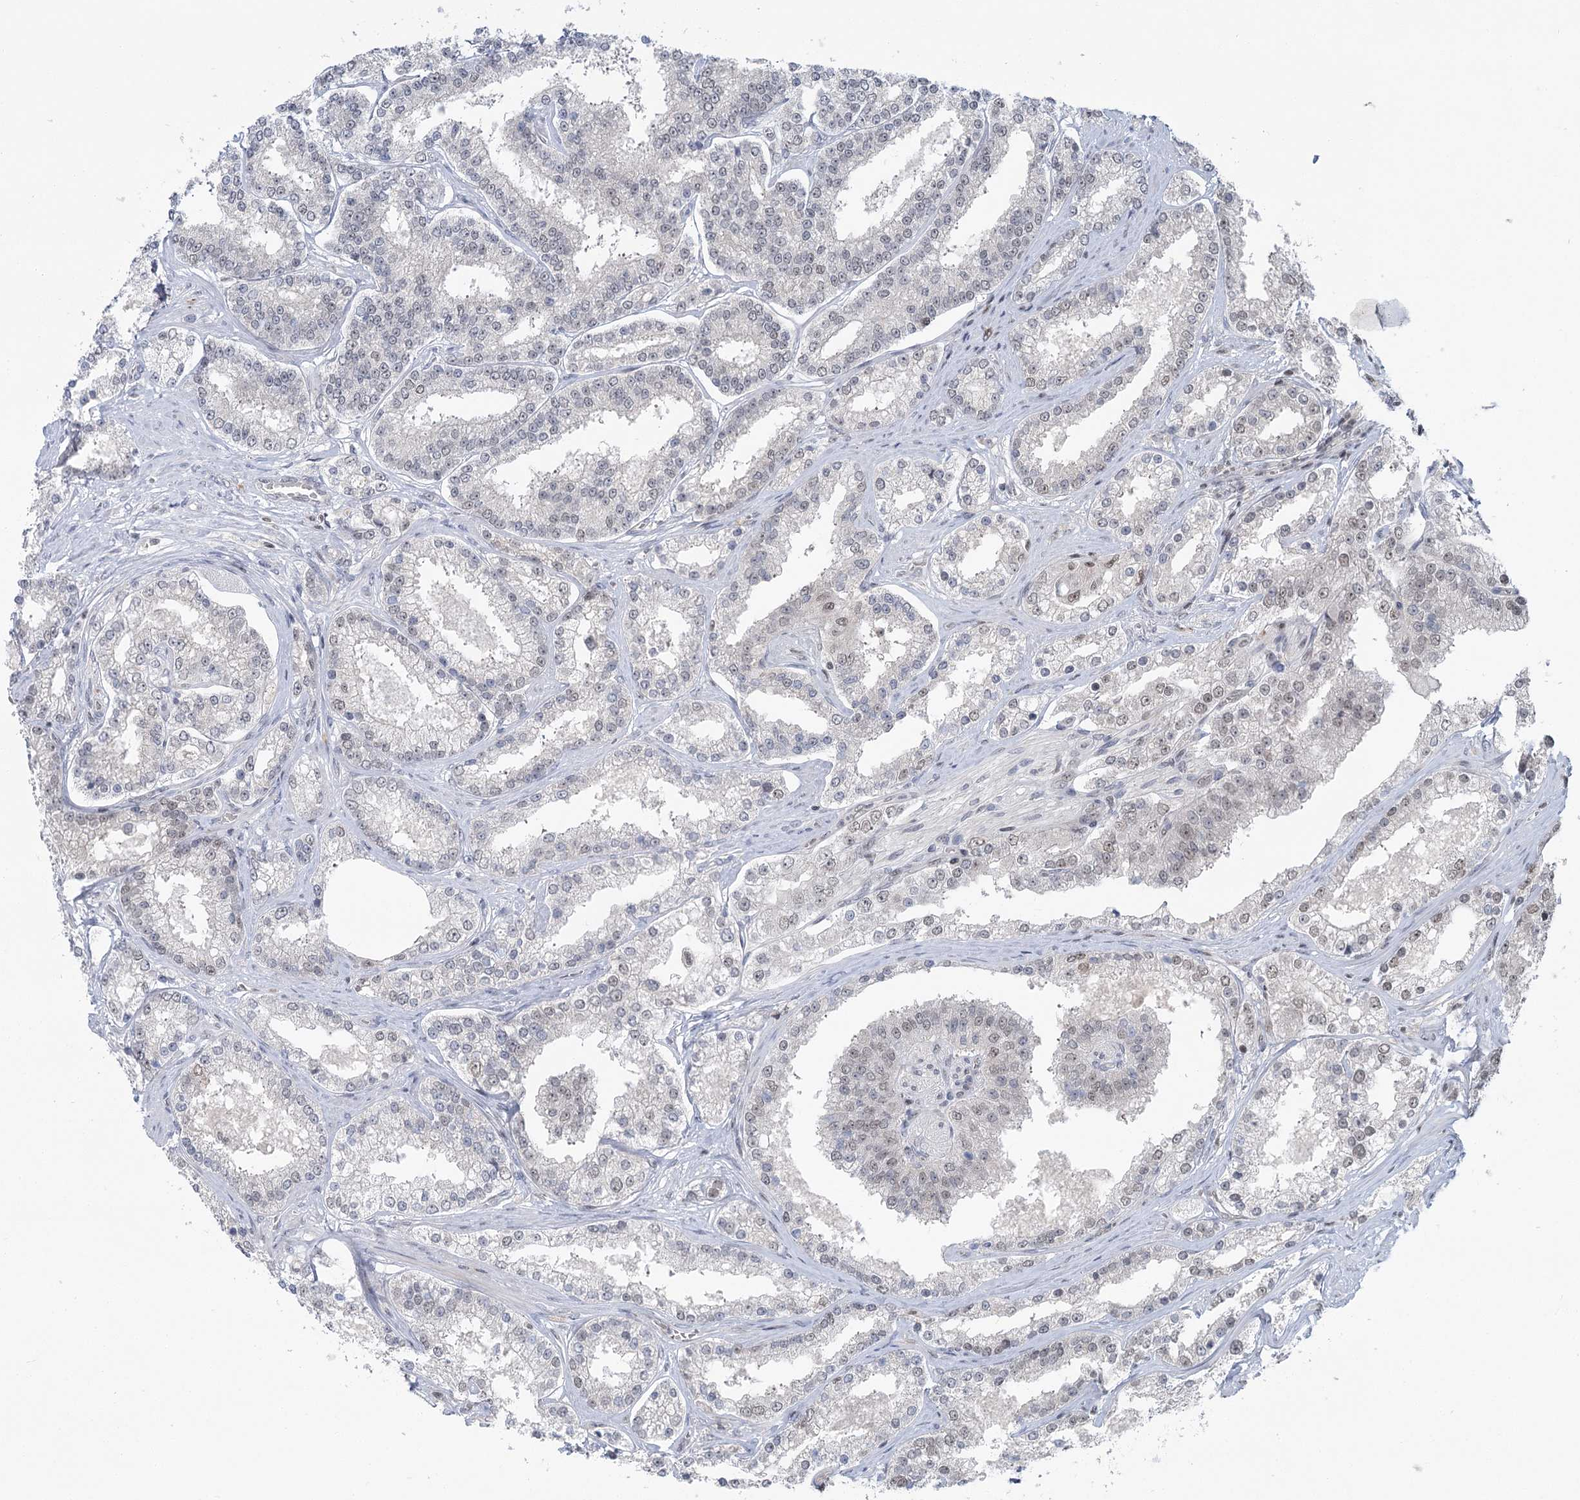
{"staining": {"intensity": "weak", "quantity": "<25%", "location": "nuclear"}, "tissue": "prostate cancer", "cell_type": "Tumor cells", "image_type": "cancer", "snomed": [{"axis": "morphology", "description": "Normal tissue, NOS"}, {"axis": "morphology", "description": "Adenocarcinoma, High grade"}, {"axis": "topography", "description": "Prostate"}], "caption": "The photomicrograph exhibits no significant expression in tumor cells of adenocarcinoma (high-grade) (prostate).", "gene": "PDS5A", "patient": {"sex": "male", "age": 83}}